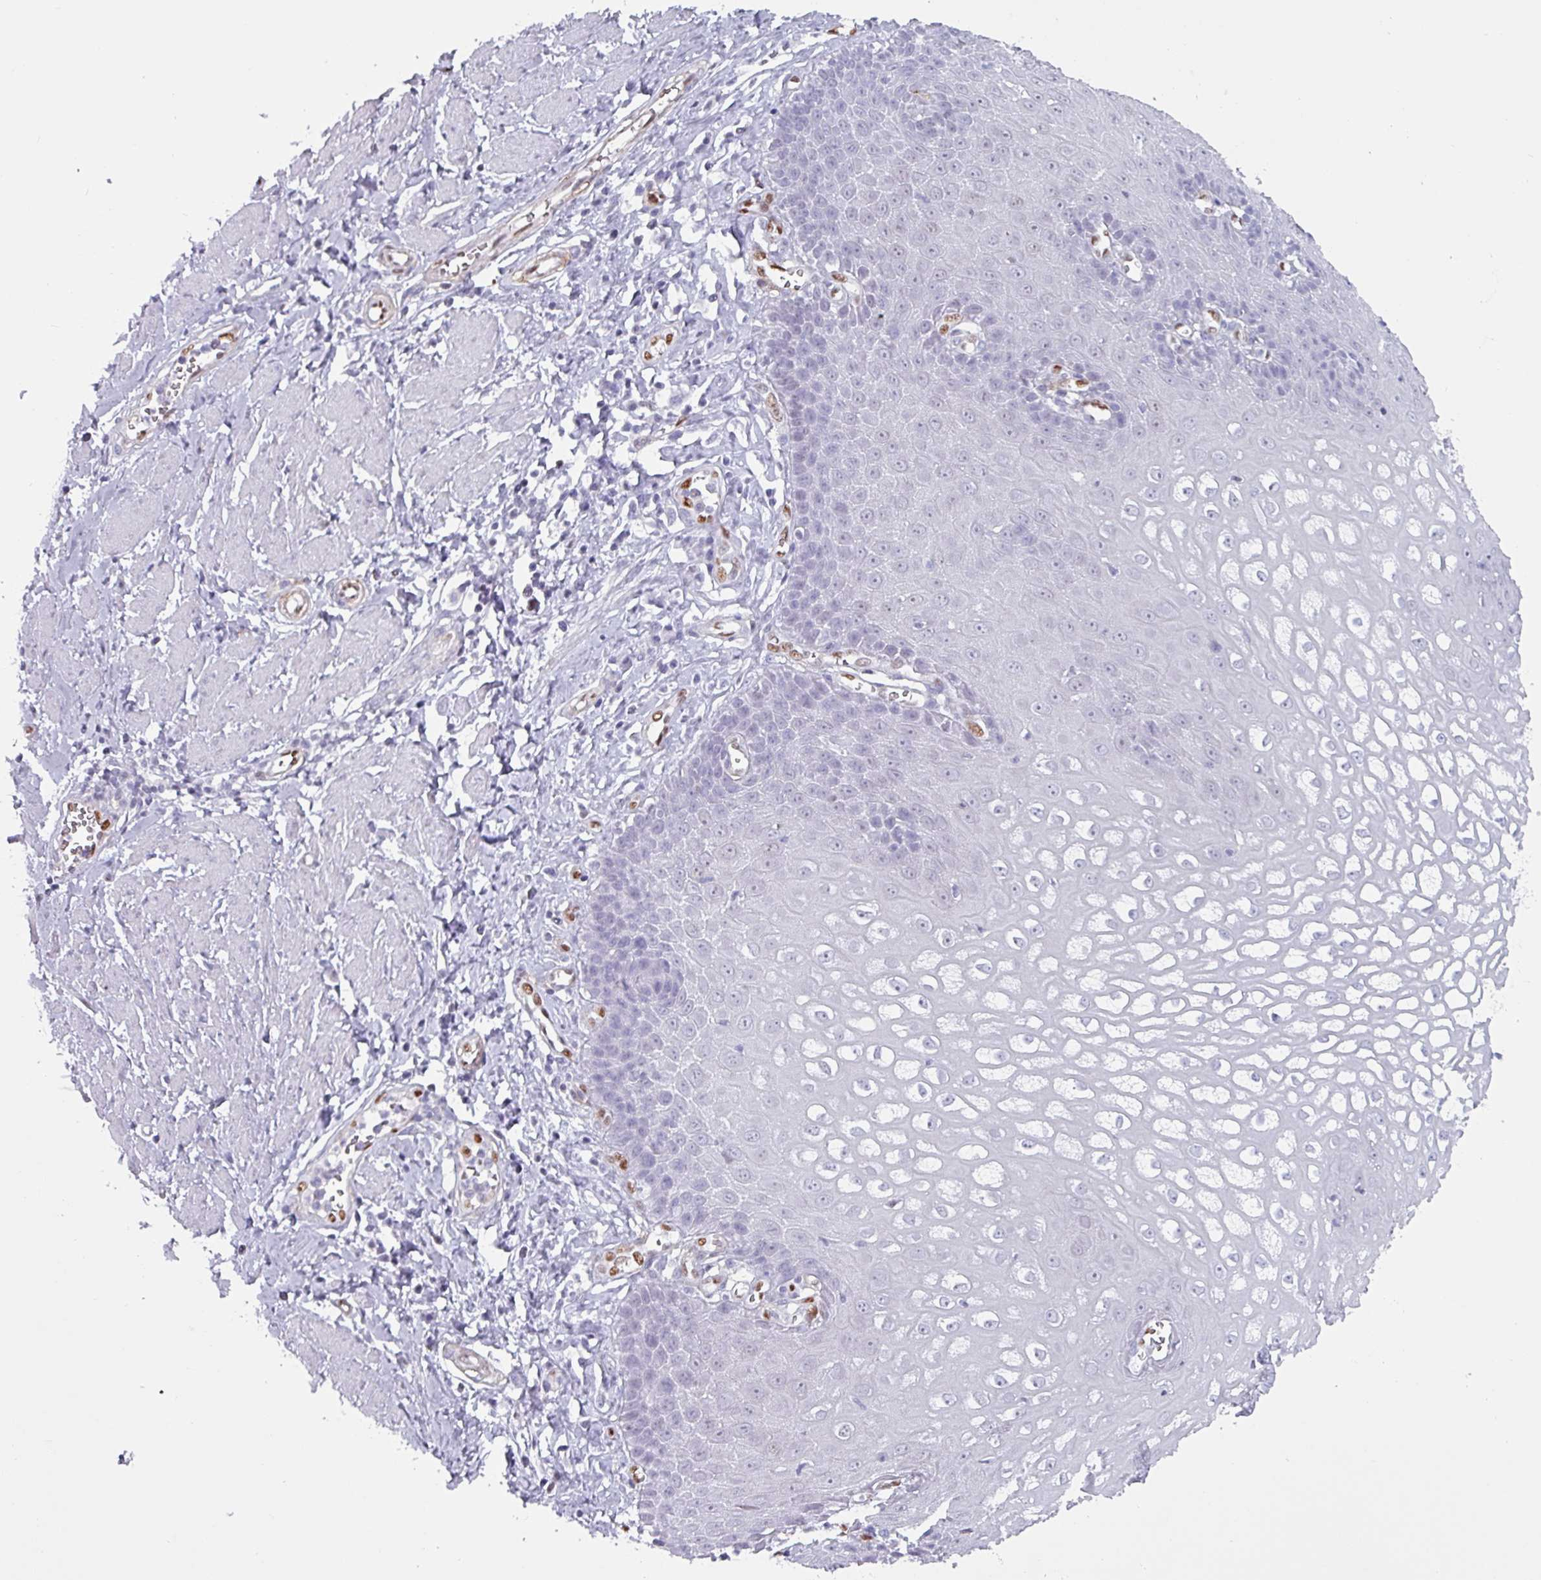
{"staining": {"intensity": "negative", "quantity": "none", "location": "none"}, "tissue": "esophagus", "cell_type": "Squamous epithelial cells", "image_type": "normal", "snomed": [{"axis": "morphology", "description": "Normal tissue, NOS"}, {"axis": "topography", "description": "Esophagus"}], "caption": "An immunohistochemistry (IHC) micrograph of unremarkable esophagus is shown. There is no staining in squamous epithelial cells of esophagus.", "gene": "ZNF816", "patient": {"sex": "male", "age": 67}}